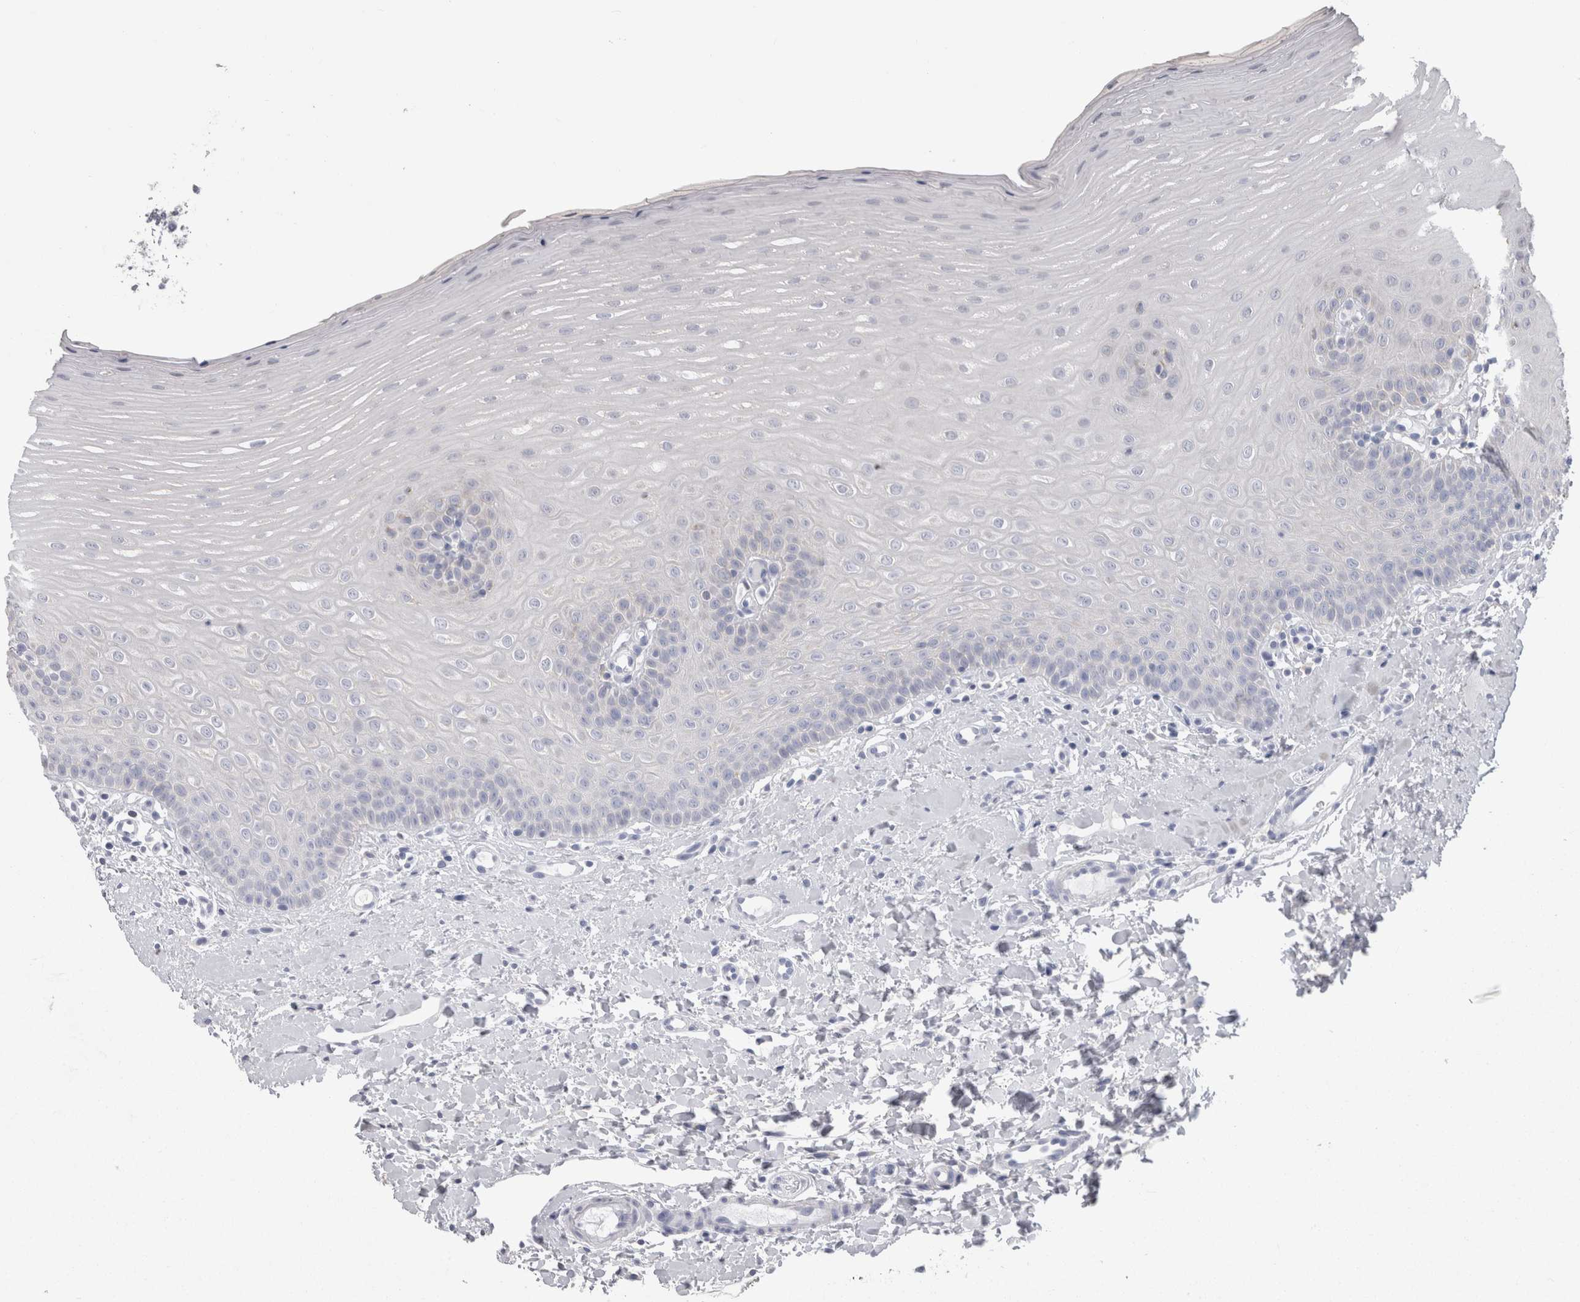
{"staining": {"intensity": "negative", "quantity": "none", "location": "none"}, "tissue": "oral mucosa", "cell_type": "Squamous epithelial cells", "image_type": "normal", "snomed": [{"axis": "morphology", "description": "Normal tissue, NOS"}, {"axis": "topography", "description": "Oral tissue"}], "caption": "Image shows no protein staining in squamous epithelial cells of unremarkable oral mucosa. The staining is performed using DAB brown chromogen with nuclei counter-stained in using hematoxylin.", "gene": "AGMAT", "patient": {"sex": "female", "age": 39}}